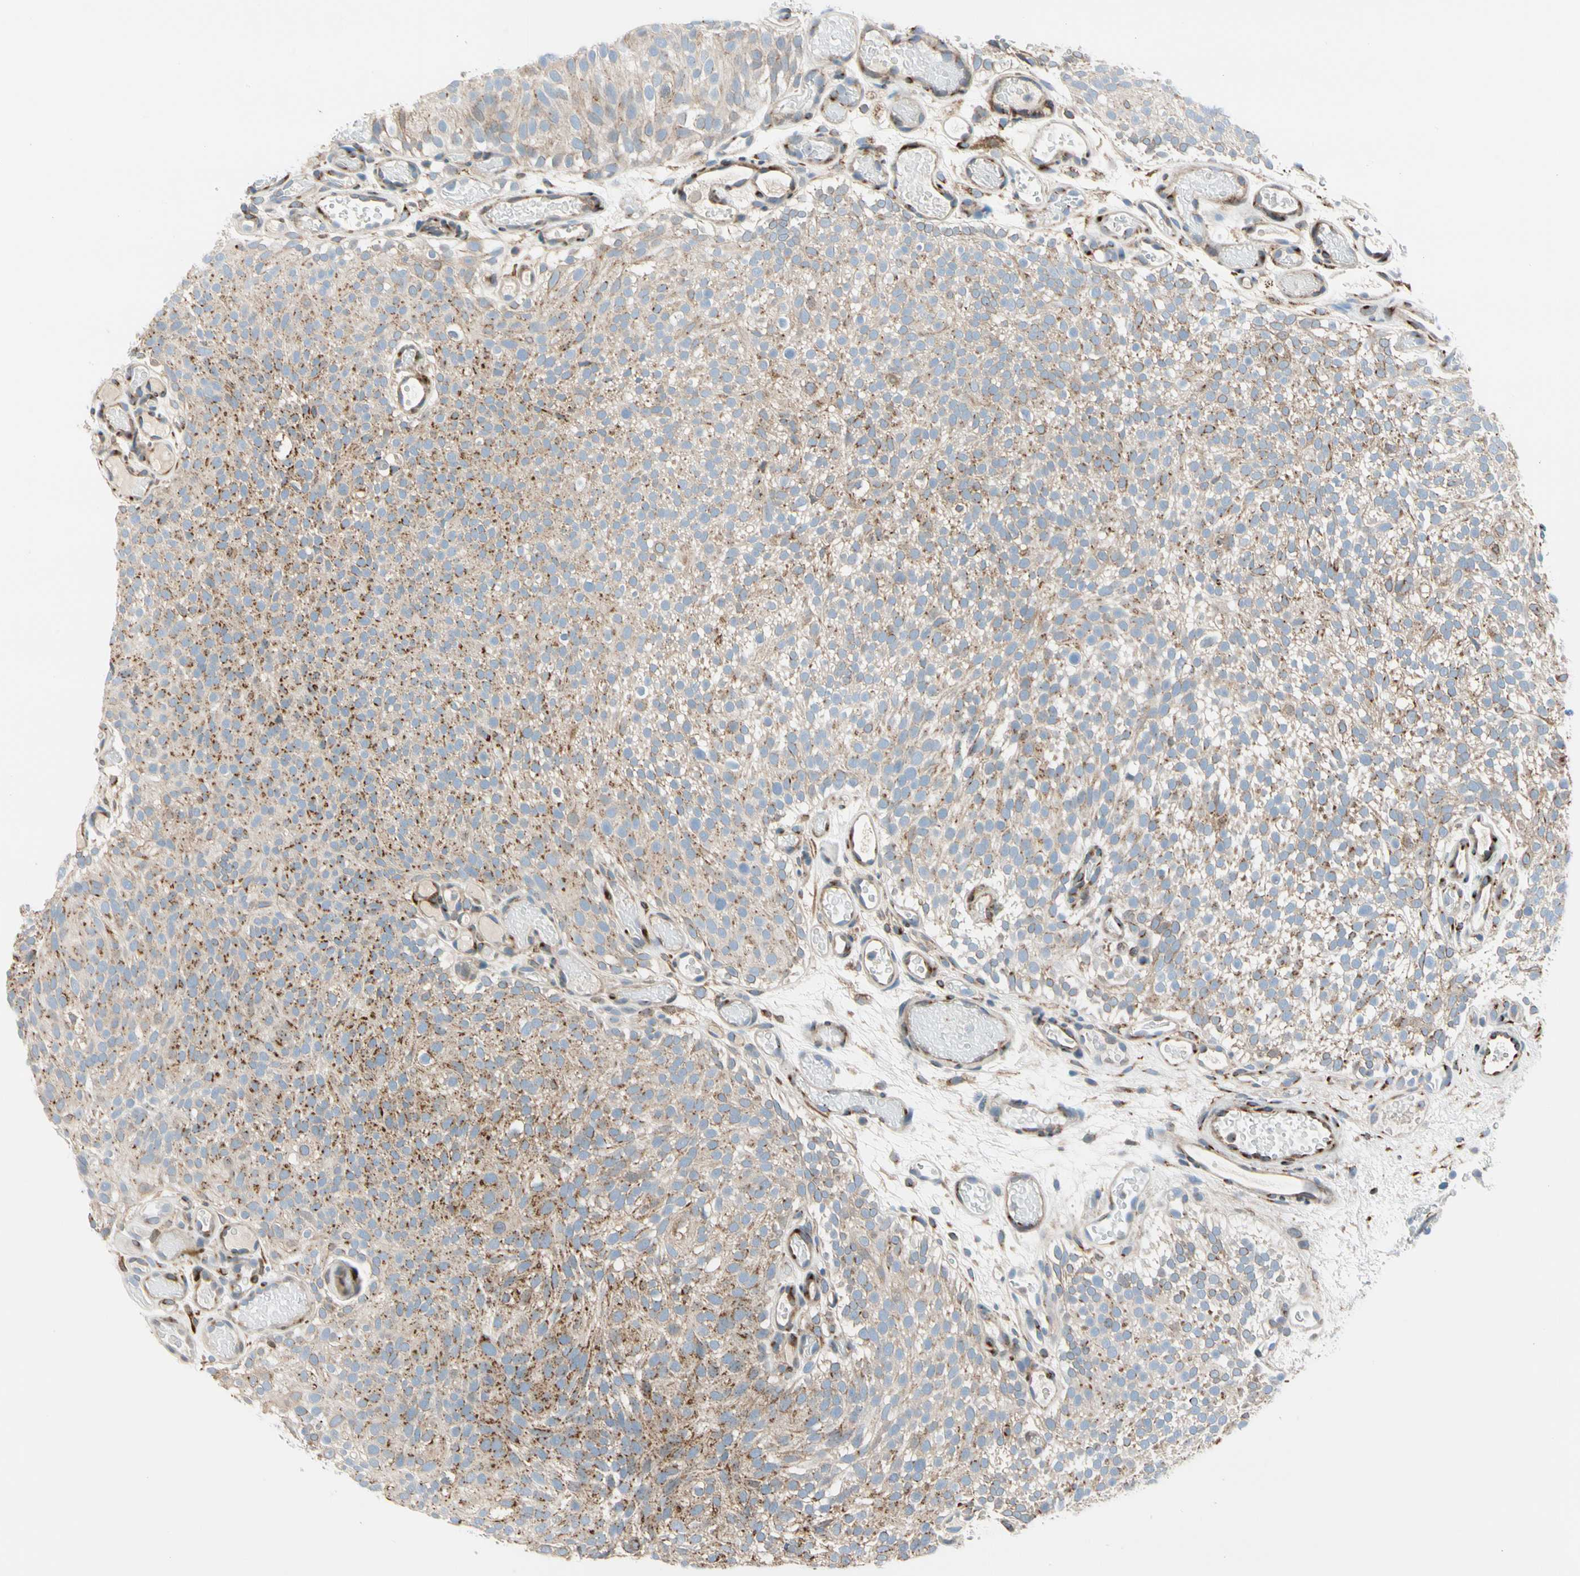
{"staining": {"intensity": "moderate", "quantity": "<25%", "location": "cytoplasmic/membranous"}, "tissue": "urothelial cancer", "cell_type": "Tumor cells", "image_type": "cancer", "snomed": [{"axis": "morphology", "description": "Urothelial carcinoma, Low grade"}, {"axis": "topography", "description": "Urinary bladder"}], "caption": "A brown stain highlights moderate cytoplasmic/membranous staining of a protein in urothelial cancer tumor cells.", "gene": "NUCB1", "patient": {"sex": "male", "age": 78}}